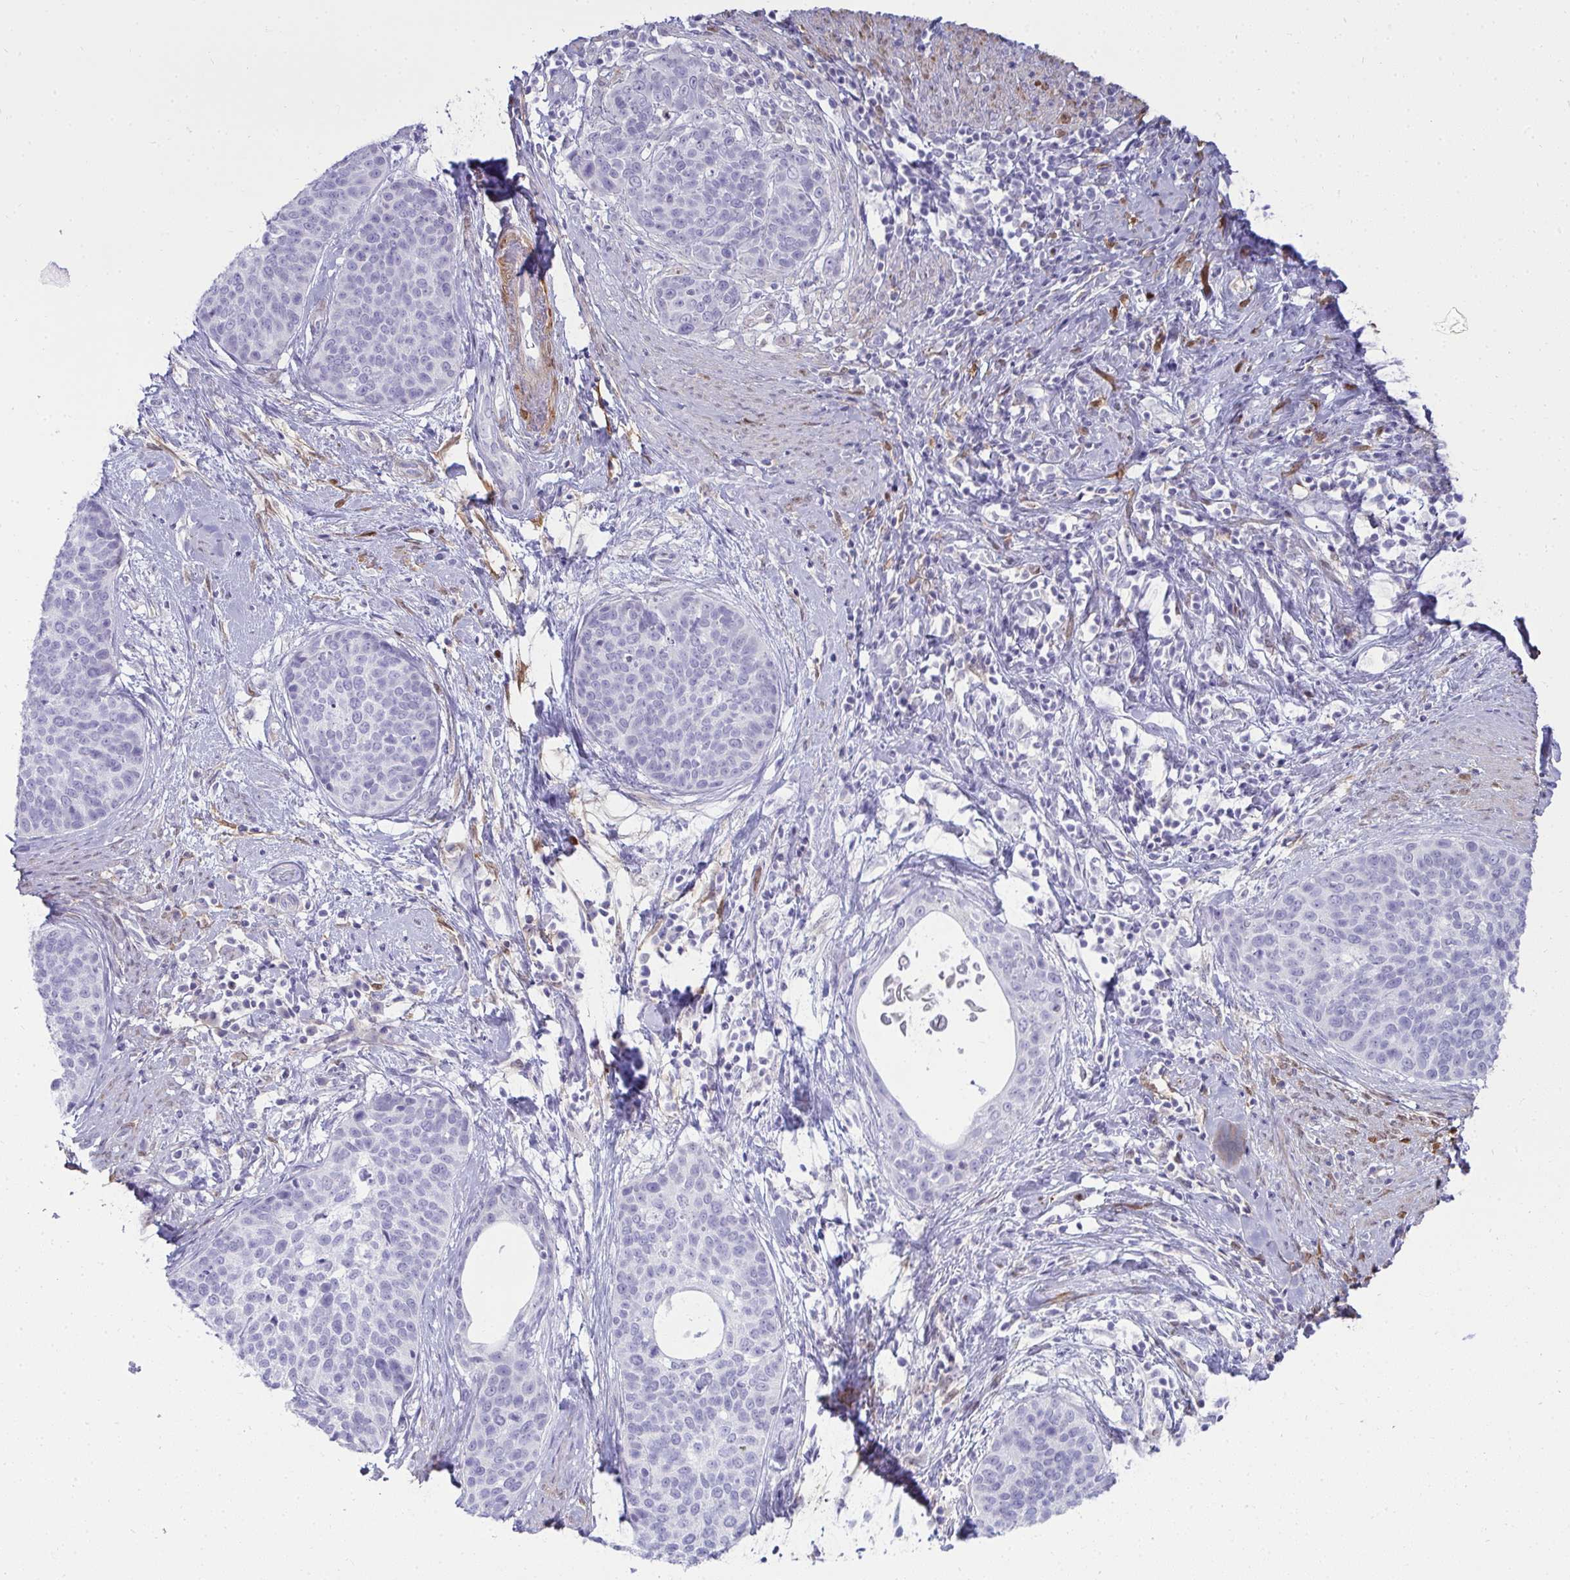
{"staining": {"intensity": "negative", "quantity": "none", "location": "none"}, "tissue": "cervical cancer", "cell_type": "Tumor cells", "image_type": "cancer", "snomed": [{"axis": "morphology", "description": "Squamous cell carcinoma, NOS"}, {"axis": "topography", "description": "Cervix"}], "caption": "Immunohistochemical staining of squamous cell carcinoma (cervical) displays no significant staining in tumor cells.", "gene": "HSPB6", "patient": {"sex": "female", "age": 69}}